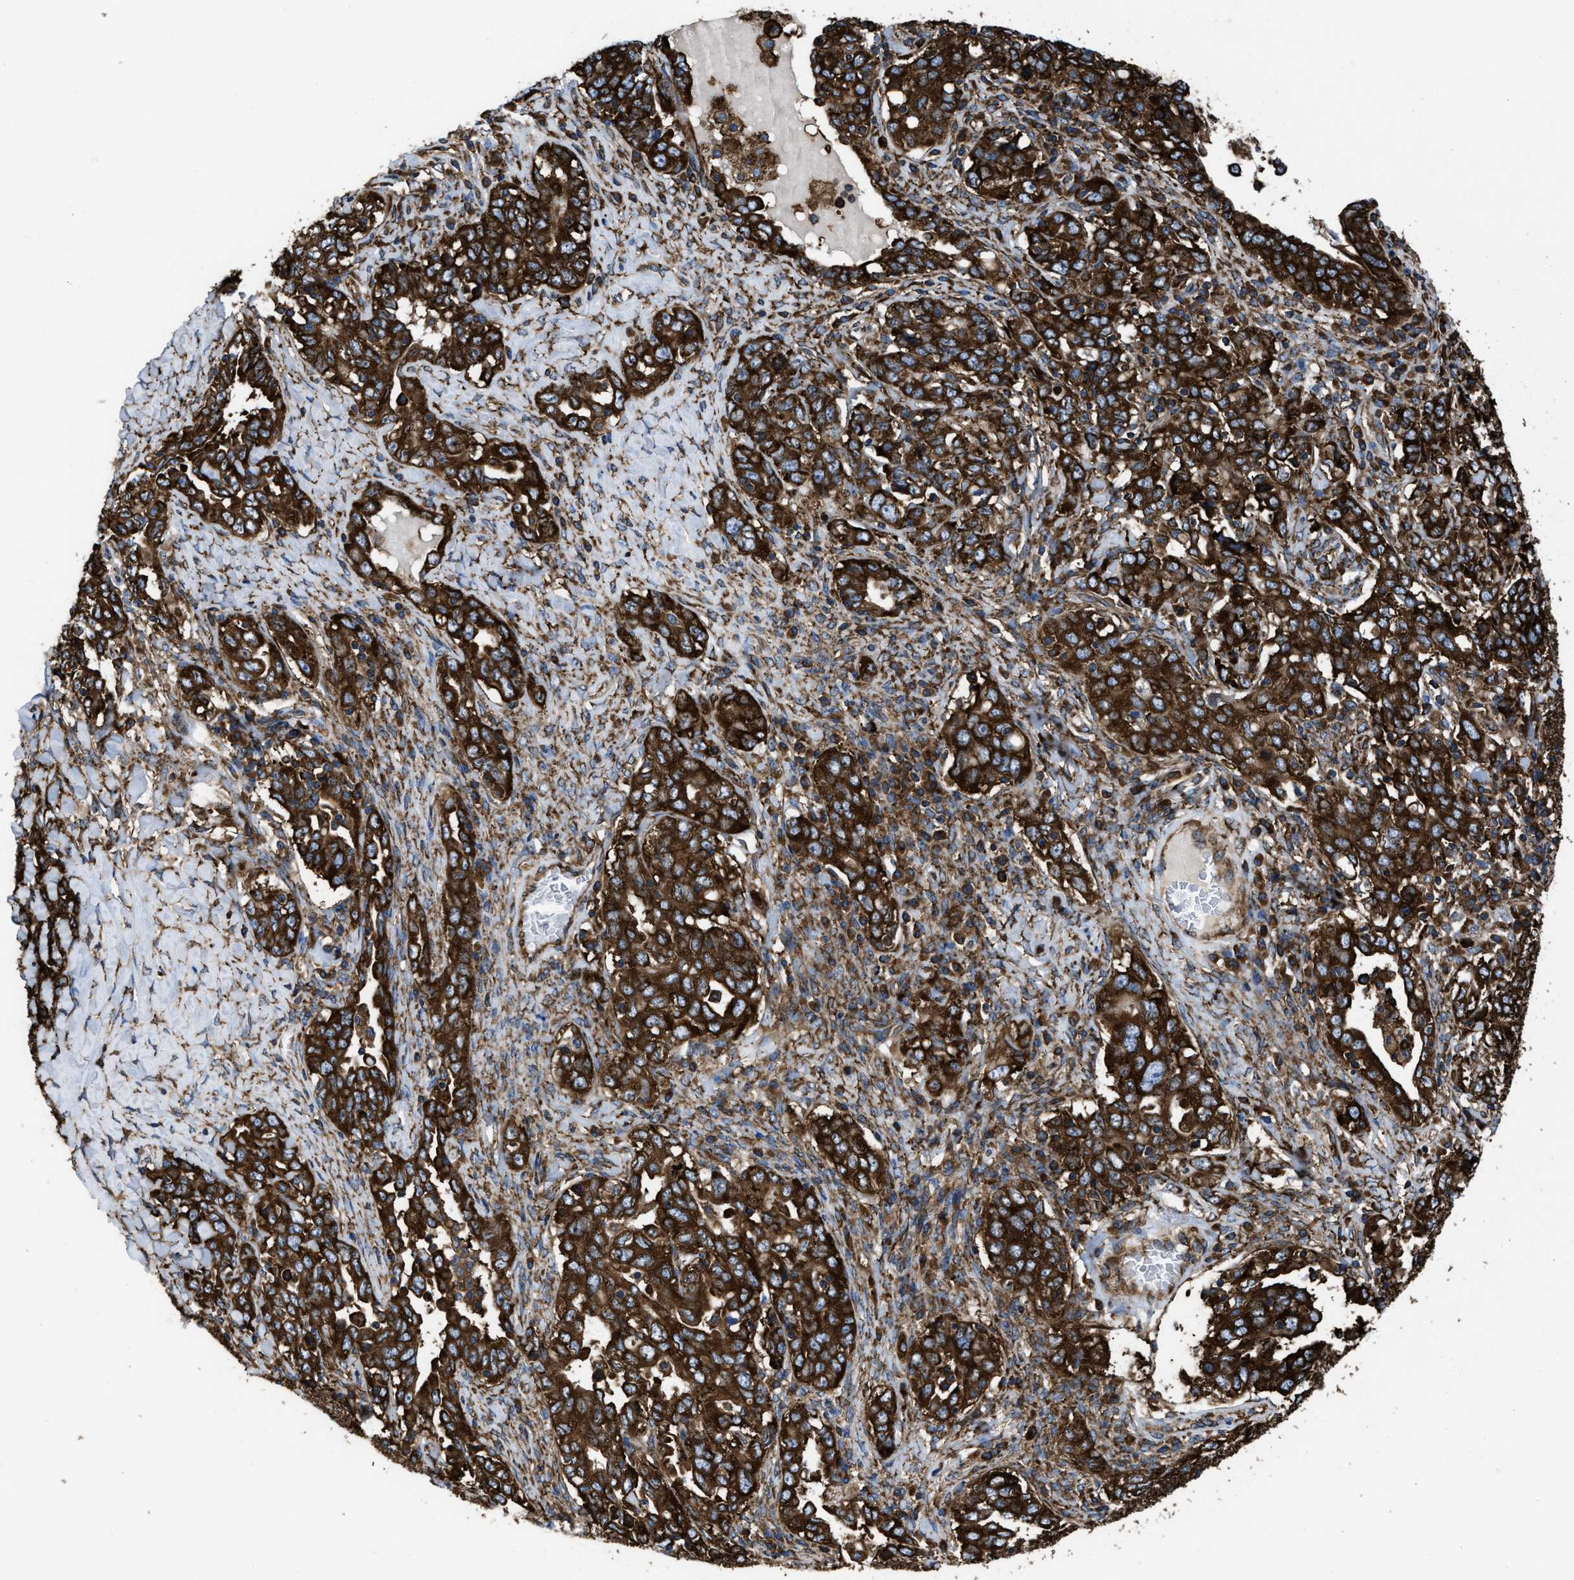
{"staining": {"intensity": "strong", "quantity": ">75%", "location": "cytoplasmic/membranous"}, "tissue": "ovarian cancer", "cell_type": "Tumor cells", "image_type": "cancer", "snomed": [{"axis": "morphology", "description": "Carcinoma, endometroid"}, {"axis": "topography", "description": "Ovary"}], "caption": "Ovarian cancer (endometroid carcinoma) stained with immunohistochemistry reveals strong cytoplasmic/membranous positivity in about >75% of tumor cells. (brown staining indicates protein expression, while blue staining denotes nuclei).", "gene": "CAPRIN1", "patient": {"sex": "female", "age": 62}}